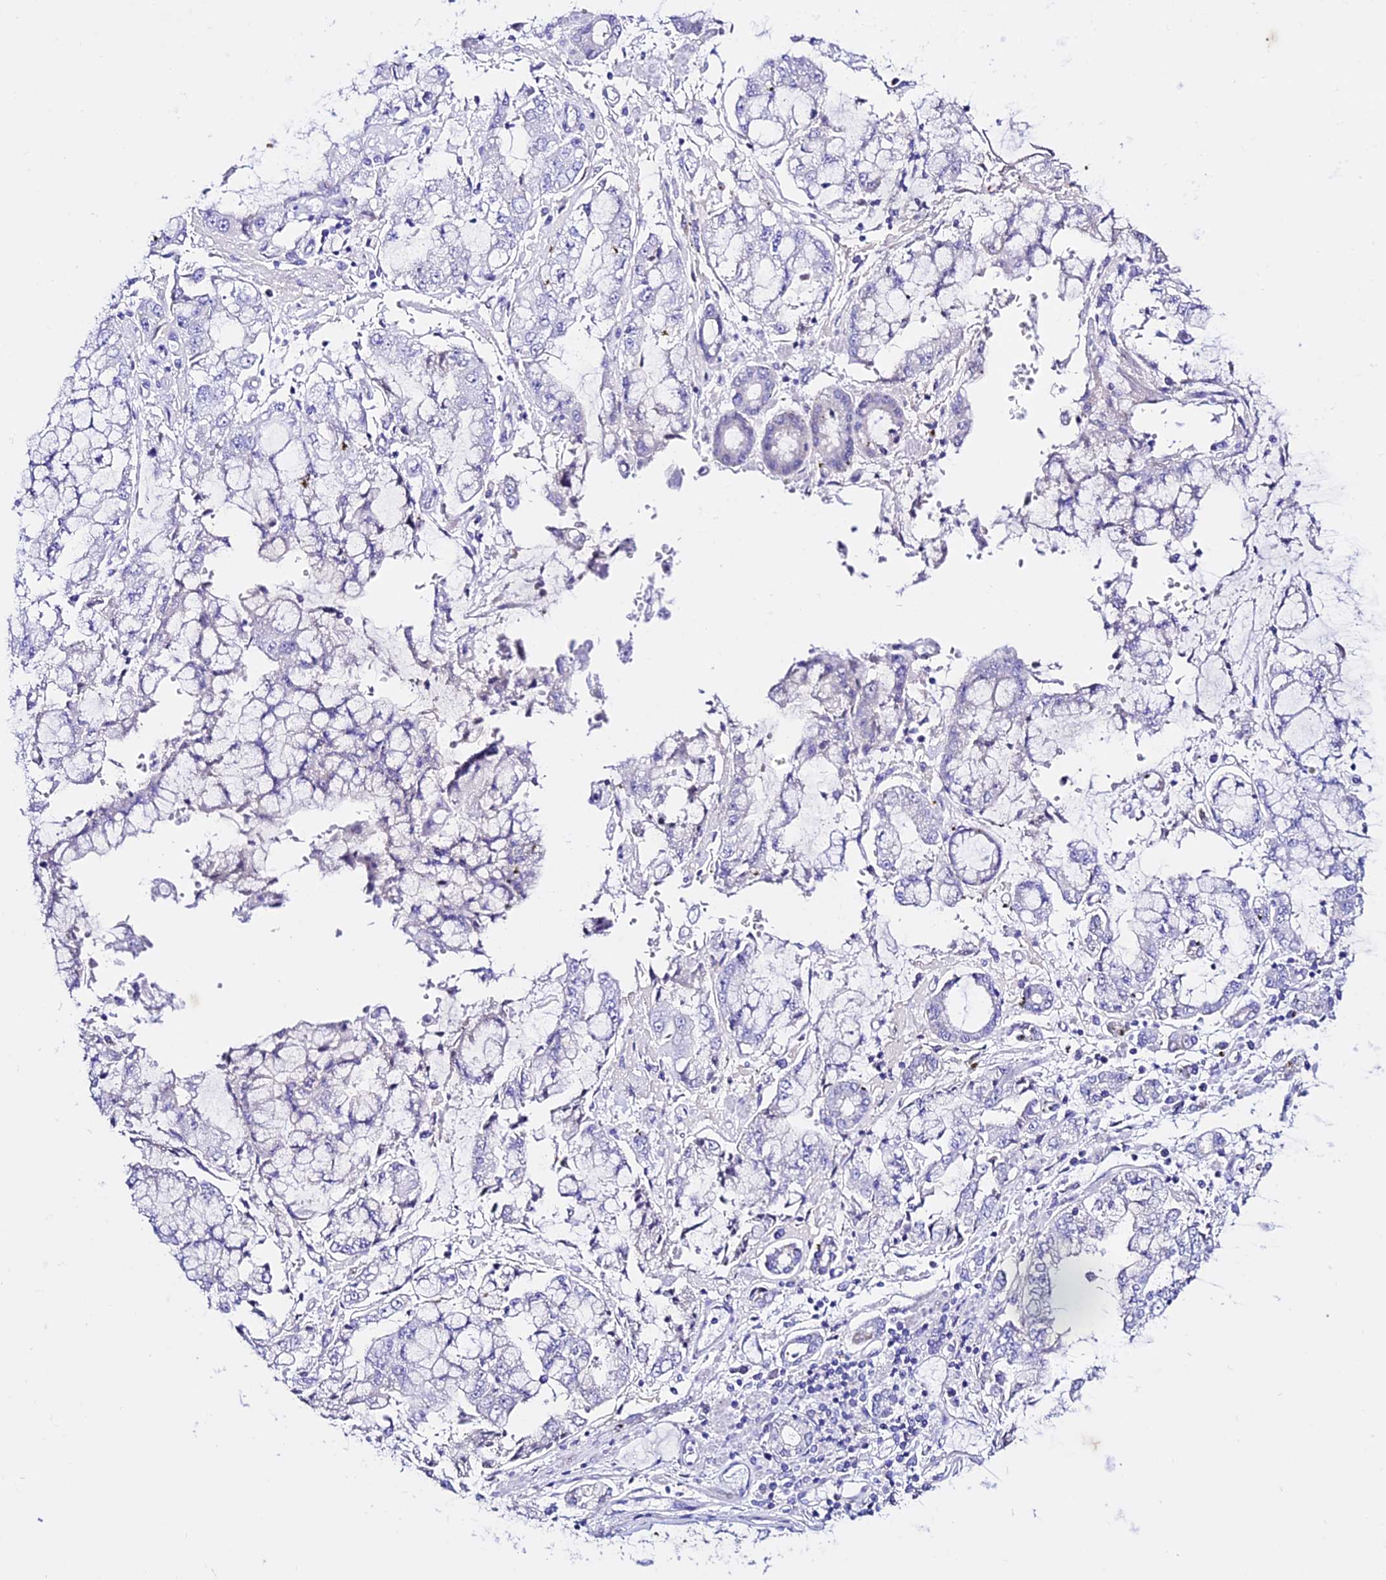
{"staining": {"intensity": "negative", "quantity": "none", "location": "none"}, "tissue": "stomach cancer", "cell_type": "Tumor cells", "image_type": "cancer", "snomed": [{"axis": "morphology", "description": "Adenocarcinoma, NOS"}, {"axis": "topography", "description": "Stomach"}], "caption": "This is a photomicrograph of immunohistochemistry staining of stomach cancer (adenocarcinoma), which shows no staining in tumor cells. The staining was performed using DAB to visualize the protein expression in brown, while the nuclei were stained in blue with hematoxylin (Magnification: 20x).", "gene": "TMEM117", "patient": {"sex": "male", "age": 76}}